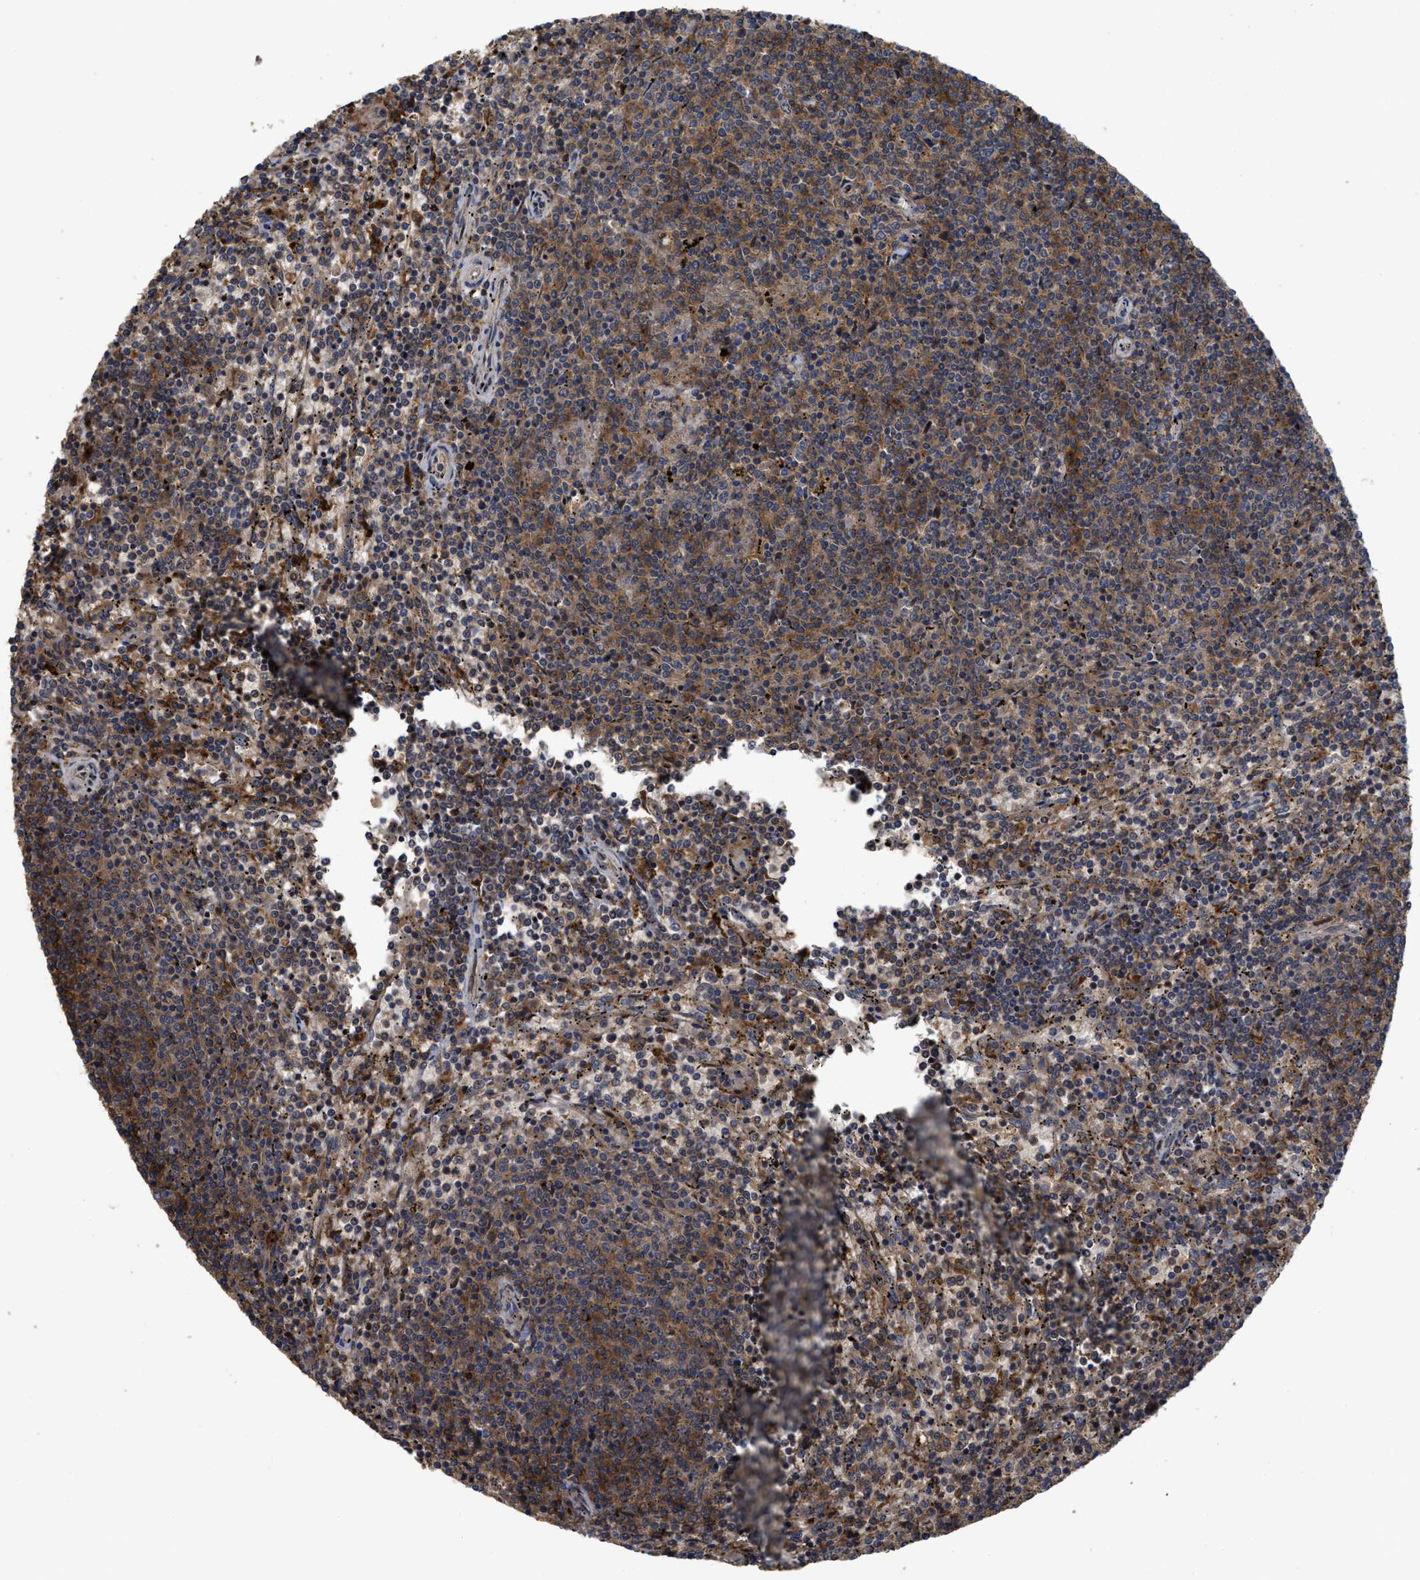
{"staining": {"intensity": "moderate", "quantity": ">75%", "location": "cytoplasmic/membranous"}, "tissue": "lymphoma", "cell_type": "Tumor cells", "image_type": "cancer", "snomed": [{"axis": "morphology", "description": "Malignant lymphoma, non-Hodgkin's type, Low grade"}, {"axis": "topography", "description": "Spleen"}], "caption": "A micrograph showing moderate cytoplasmic/membranous expression in approximately >75% of tumor cells in lymphoma, as visualized by brown immunohistochemical staining.", "gene": "CBR3", "patient": {"sex": "female", "age": 50}}